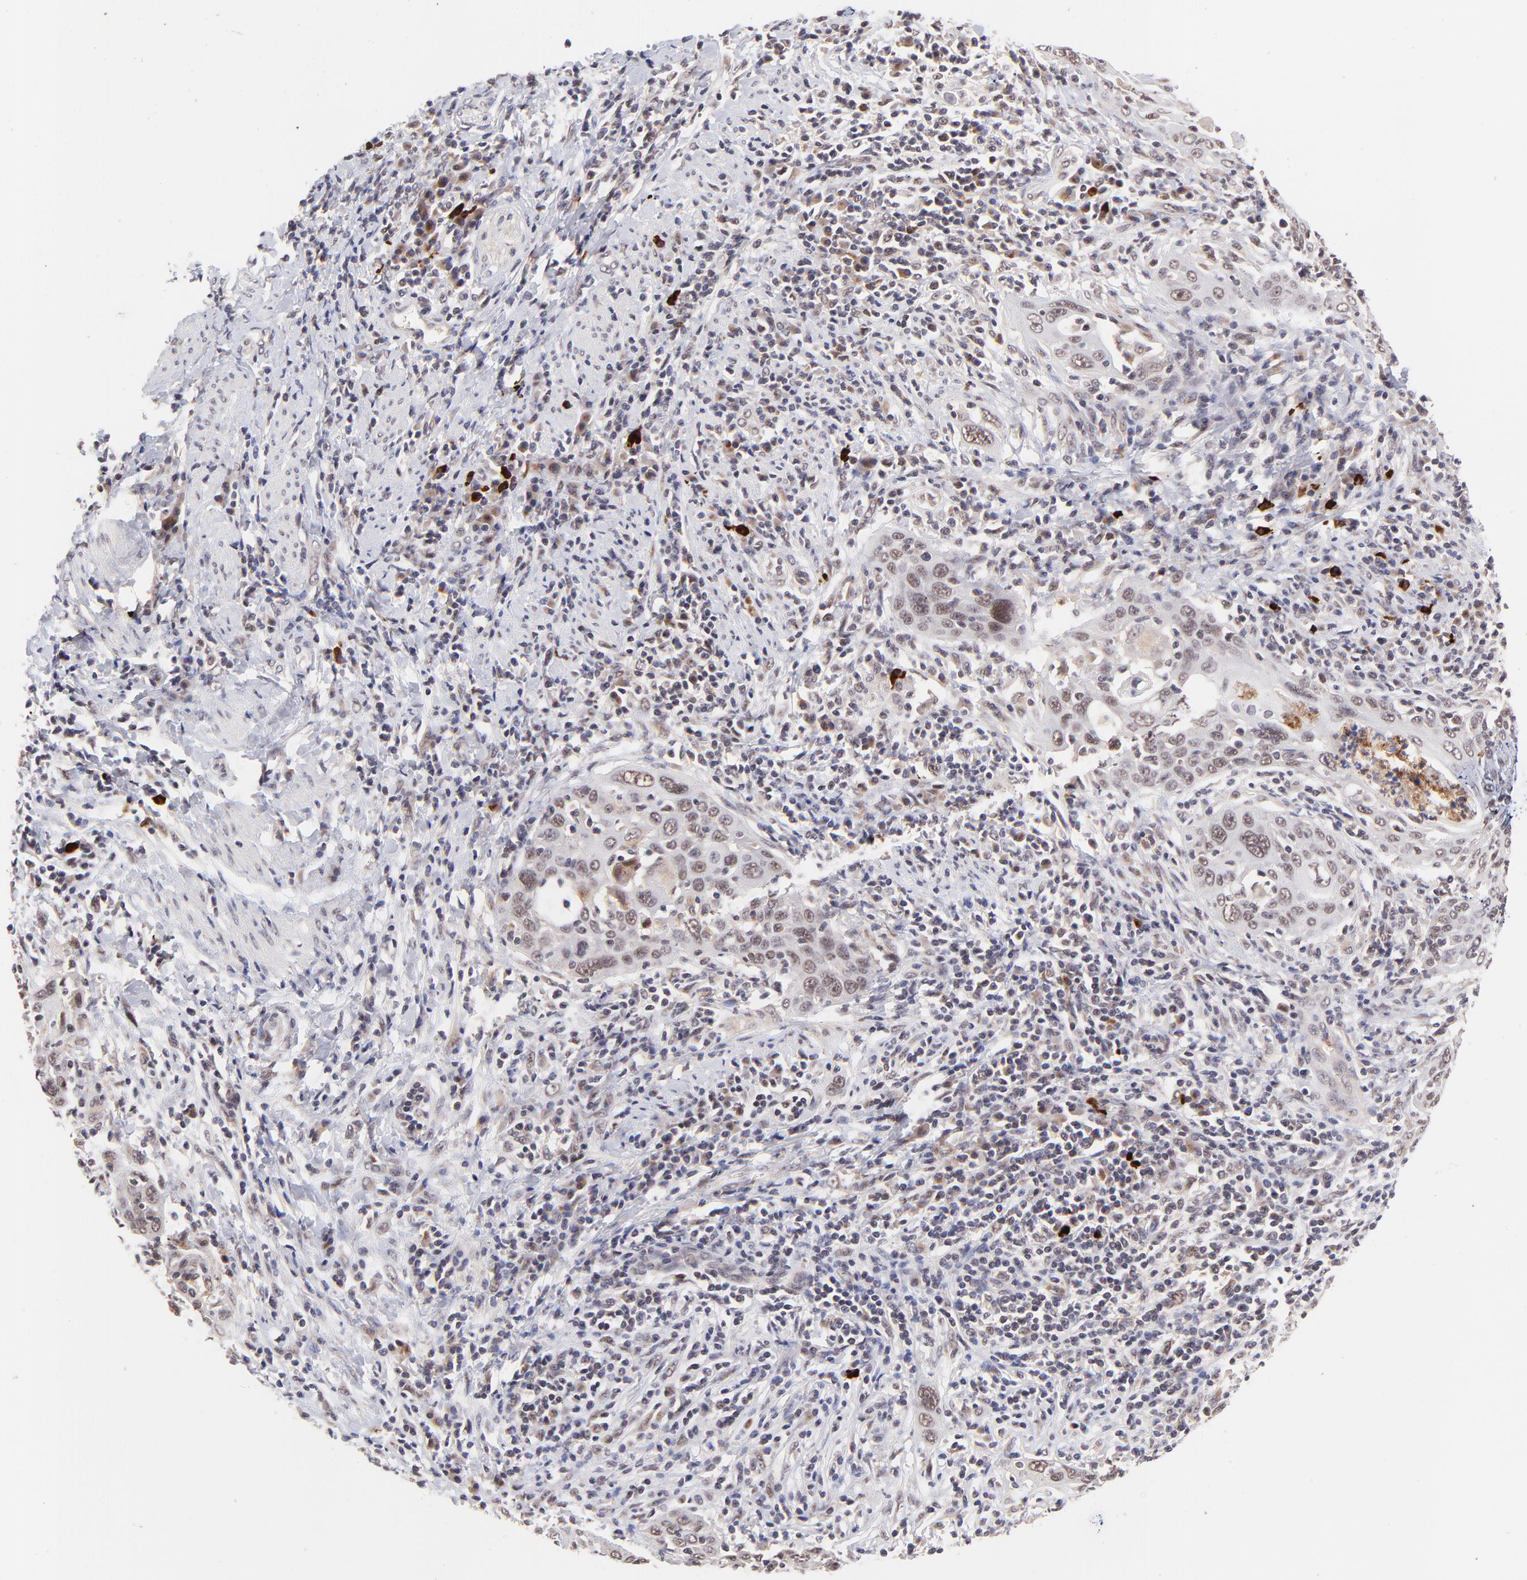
{"staining": {"intensity": "weak", "quantity": "<25%", "location": "nuclear"}, "tissue": "cervical cancer", "cell_type": "Tumor cells", "image_type": "cancer", "snomed": [{"axis": "morphology", "description": "Squamous cell carcinoma, NOS"}, {"axis": "topography", "description": "Cervix"}], "caption": "Protein analysis of squamous cell carcinoma (cervical) displays no significant positivity in tumor cells. Brightfield microscopy of immunohistochemistry (IHC) stained with DAB (3,3'-diaminobenzidine) (brown) and hematoxylin (blue), captured at high magnification.", "gene": "MED12", "patient": {"sex": "female", "age": 54}}